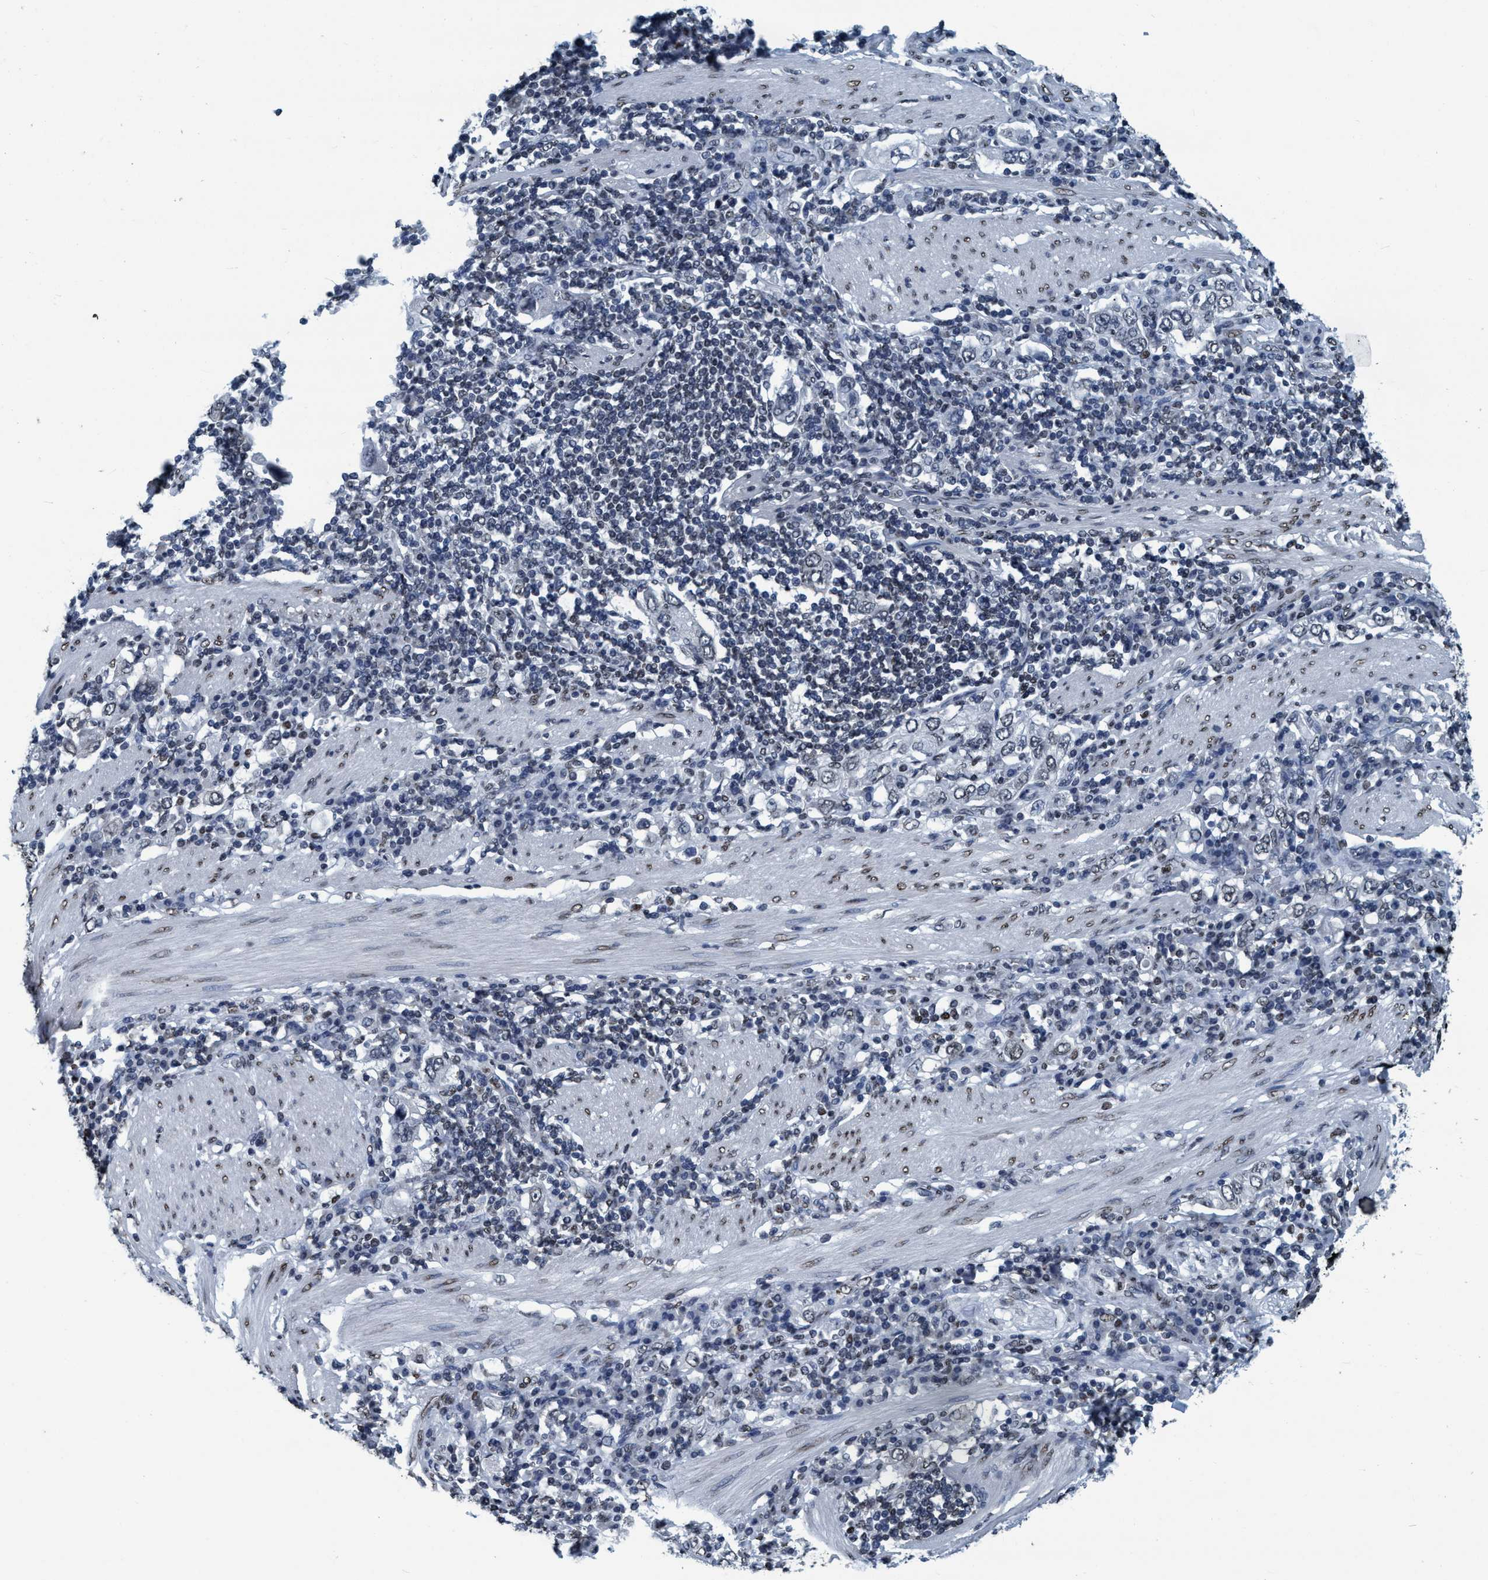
{"staining": {"intensity": "weak", "quantity": "<25%", "location": "nuclear"}, "tissue": "stomach cancer", "cell_type": "Tumor cells", "image_type": "cancer", "snomed": [{"axis": "morphology", "description": "Adenocarcinoma, NOS"}, {"axis": "topography", "description": "Stomach, upper"}], "caption": "The IHC photomicrograph has no significant positivity in tumor cells of stomach cancer tissue. The staining was performed using DAB (3,3'-diaminobenzidine) to visualize the protein expression in brown, while the nuclei were stained in blue with hematoxylin (Magnification: 20x).", "gene": "CCNE2", "patient": {"sex": "male", "age": 62}}